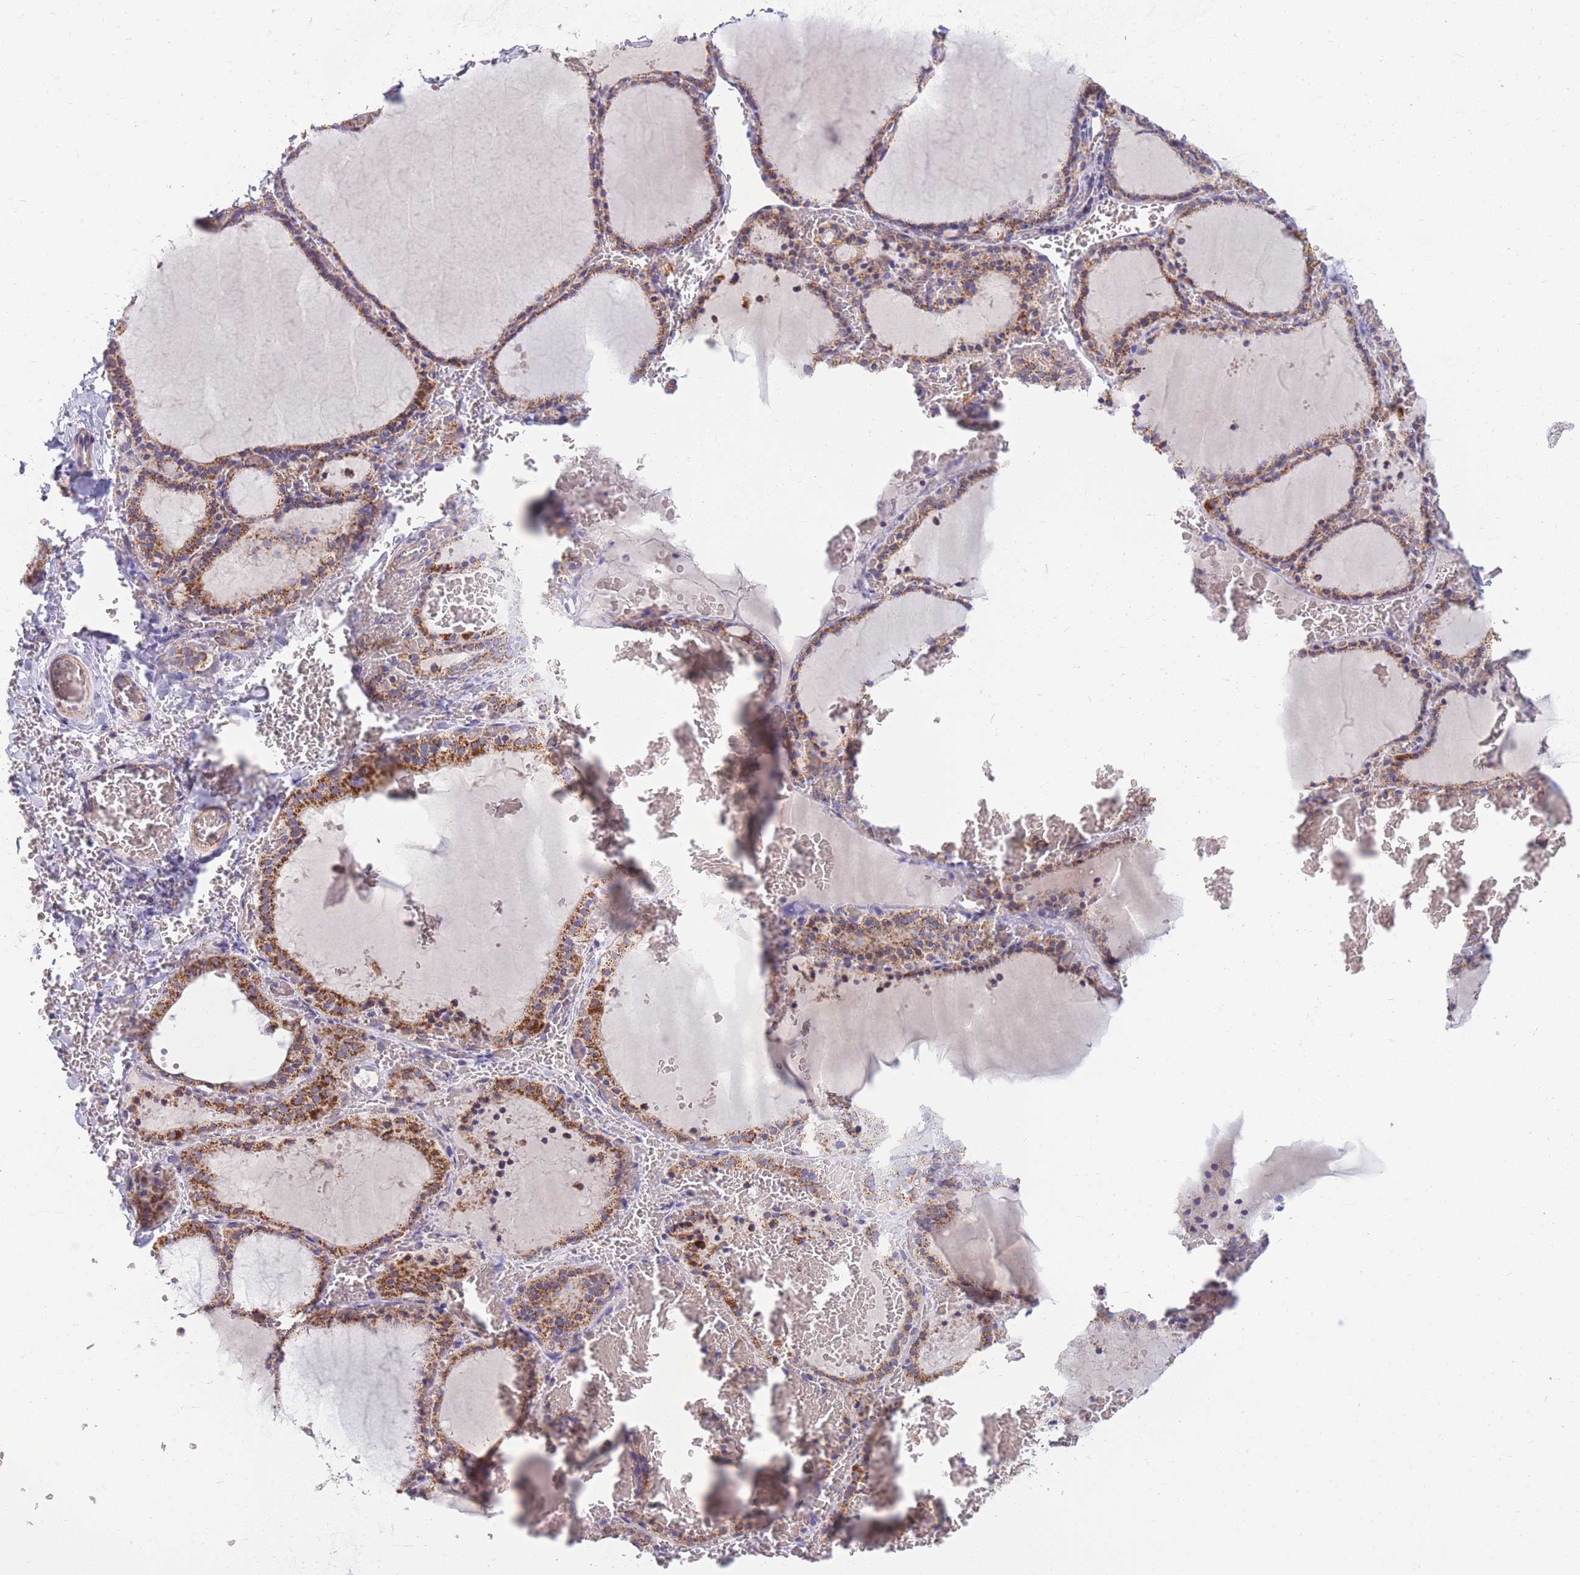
{"staining": {"intensity": "moderate", "quantity": ">75%", "location": "cytoplasmic/membranous"}, "tissue": "thyroid gland", "cell_type": "Glandular cells", "image_type": "normal", "snomed": [{"axis": "morphology", "description": "Normal tissue, NOS"}, {"axis": "topography", "description": "Thyroid gland"}], "caption": "Immunohistochemistry (IHC) (DAB) staining of unremarkable human thyroid gland shows moderate cytoplasmic/membranous protein expression in approximately >75% of glandular cells.", "gene": "MRPS9", "patient": {"sex": "female", "age": 39}}